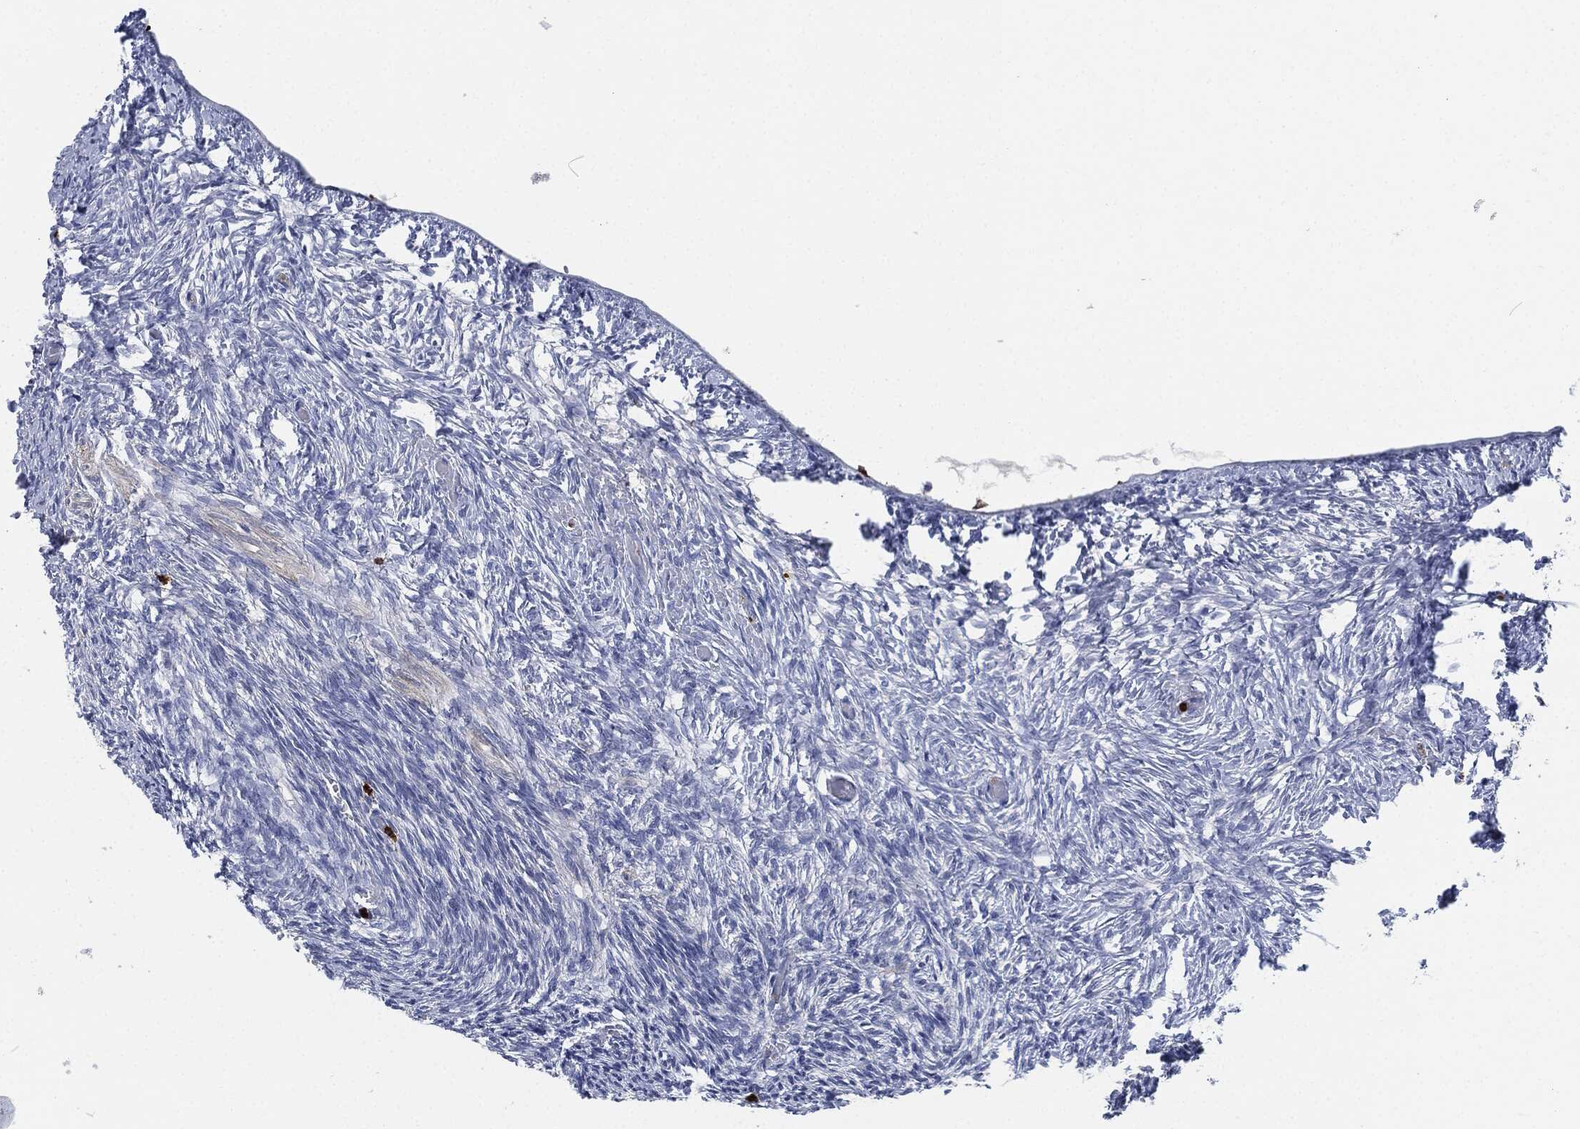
{"staining": {"intensity": "negative", "quantity": "none", "location": "none"}, "tissue": "ovary", "cell_type": "Follicle cells", "image_type": "normal", "snomed": [{"axis": "morphology", "description": "Normal tissue, NOS"}, {"axis": "topography", "description": "Ovary"}], "caption": "Image shows no significant protein staining in follicle cells of benign ovary. The staining was performed using DAB to visualize the protein expression in brown, while the nuclei were stained in blue with hematoxylin (Magnification: 20x).", "gene": "MPO", "patient": {"sex": "female", "age": 39}}